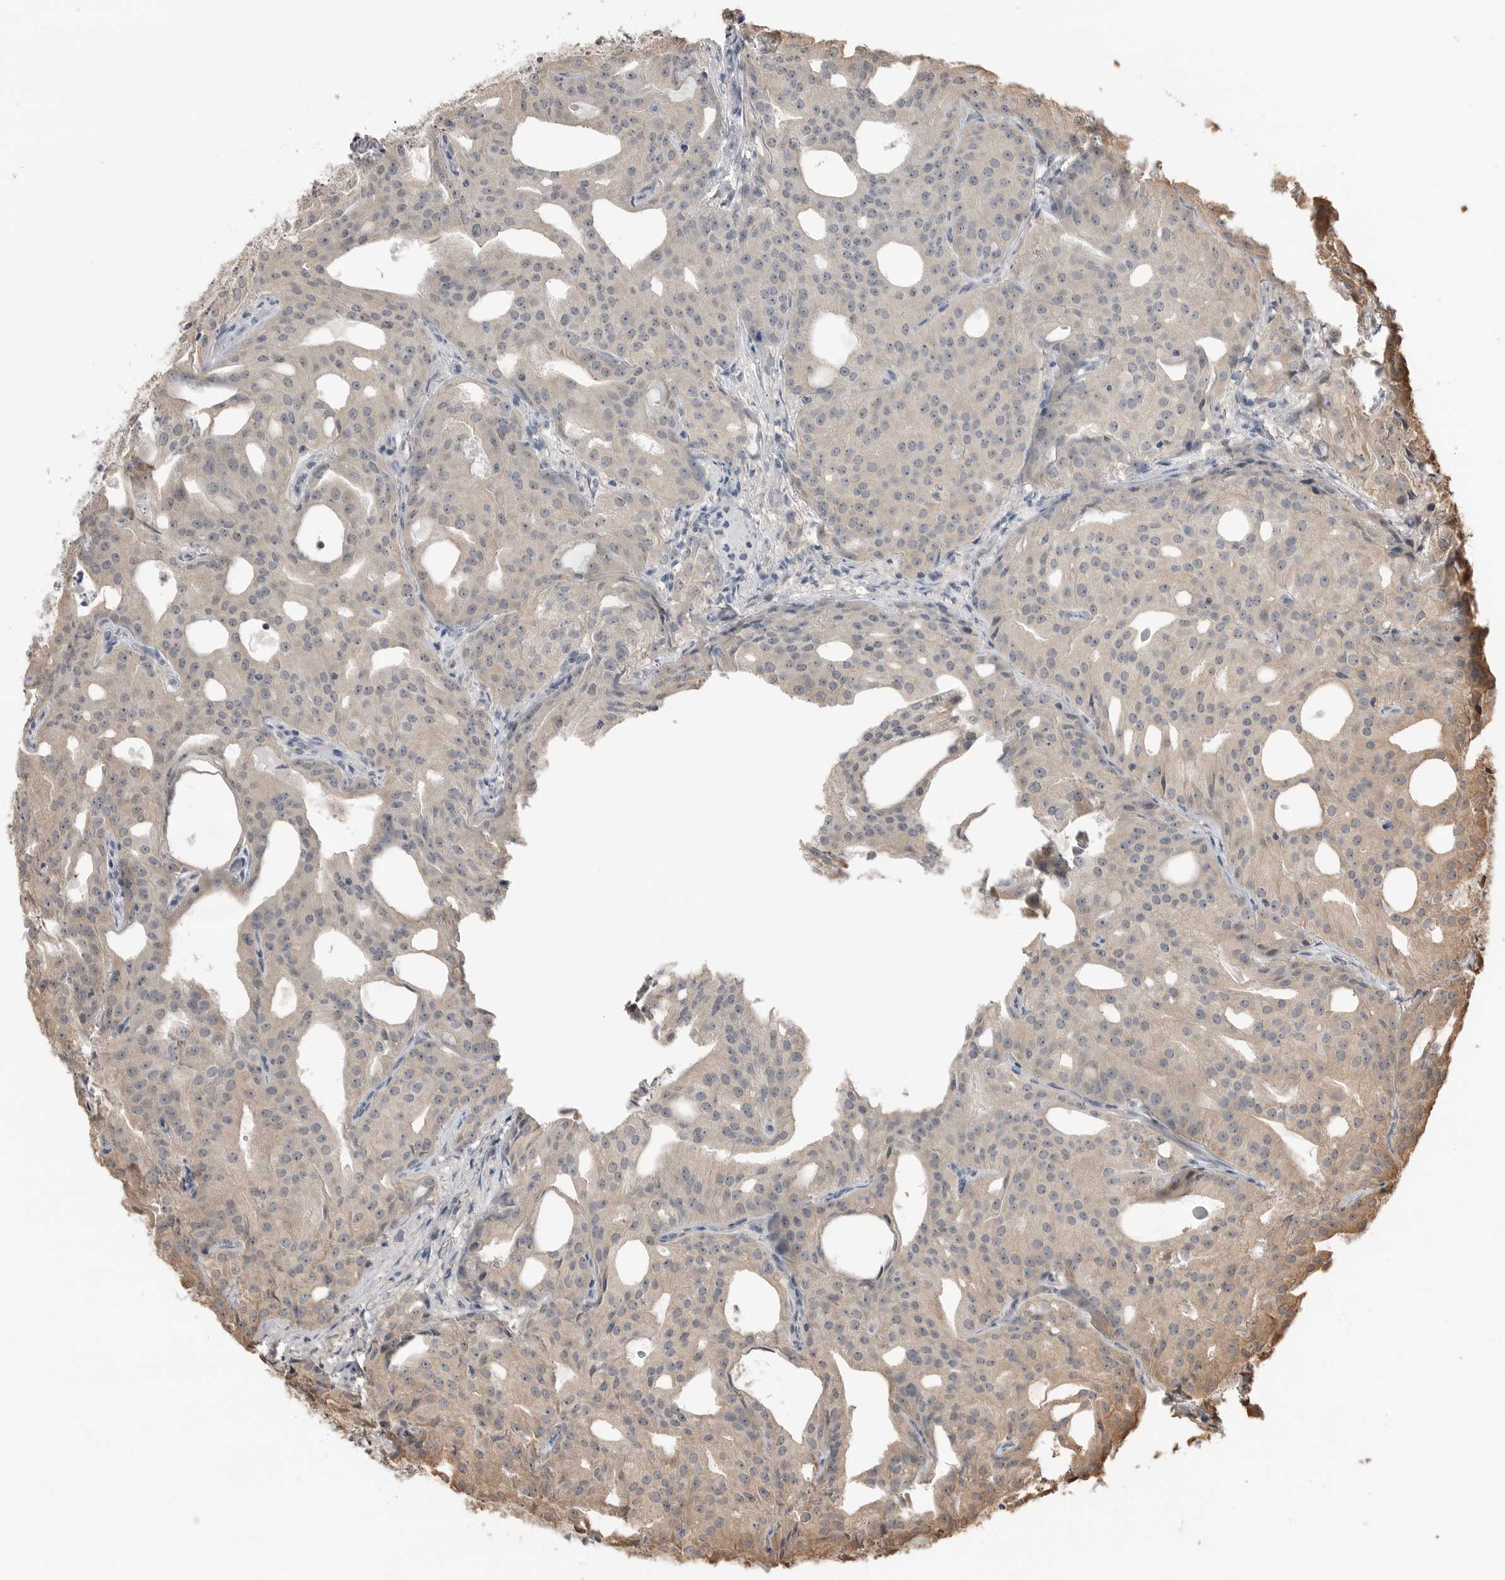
{"staining": {"intensity": "negative", "quantity": "none", "location": "none"}, "tissue": "prostate cancer", "cell_type": "Tumor cells", "image_type": "cancer", "snomed": [{"axis": "morphology", "description": "Adenocarcinoma, Medium grade"}, {"axis": "topography", "description": "Prostate"}], "caption": "A photomicrograph of prostate medium-grade adenocarcinoma stained for a protein shows no brown staining in tumor cells.", "gene": "PEAK1", "patient": {"sex": "male", "age": 88}}